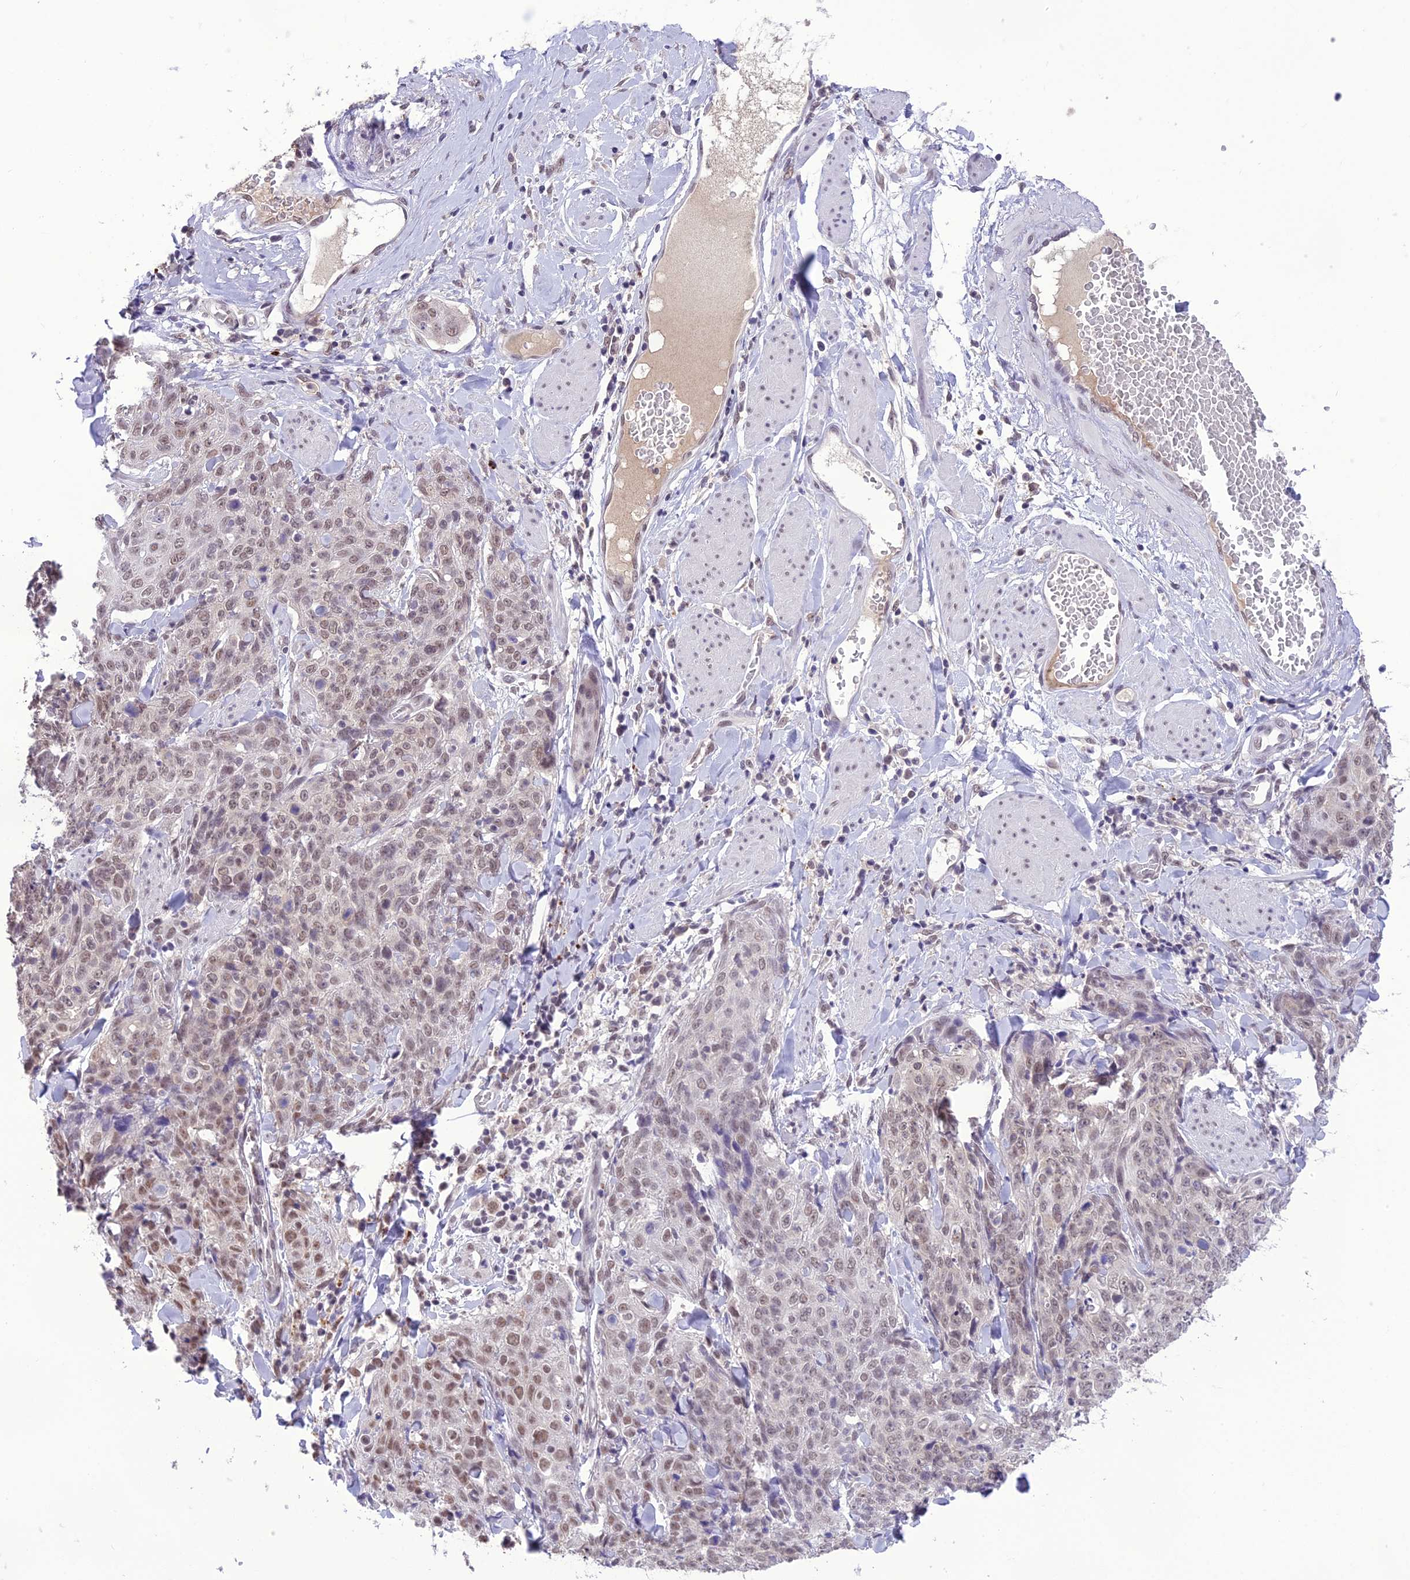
{"staining": {"intensity": "moderate", "quantity": ">75%", "location": "nuclear"}, "tissue": "skin cancer", "cell_type": "Tumor cells", "image_type": "cancer", "snomed": [{"axis": "morphology", "description": "Squamous cell carcinoma, NOS"}, {"axis": "topography", "description": "Skin"}, {"axis": "topography", "description": "Vulva"}], "caption": "Immunohistochemical staining of skin squamous cell carcinoma shows medium levels of moderate nuclear protein positivity in about >75% of tumor cells.", "gene": "SH3RF3", "patient": {"sex": "female", "age": 85}}